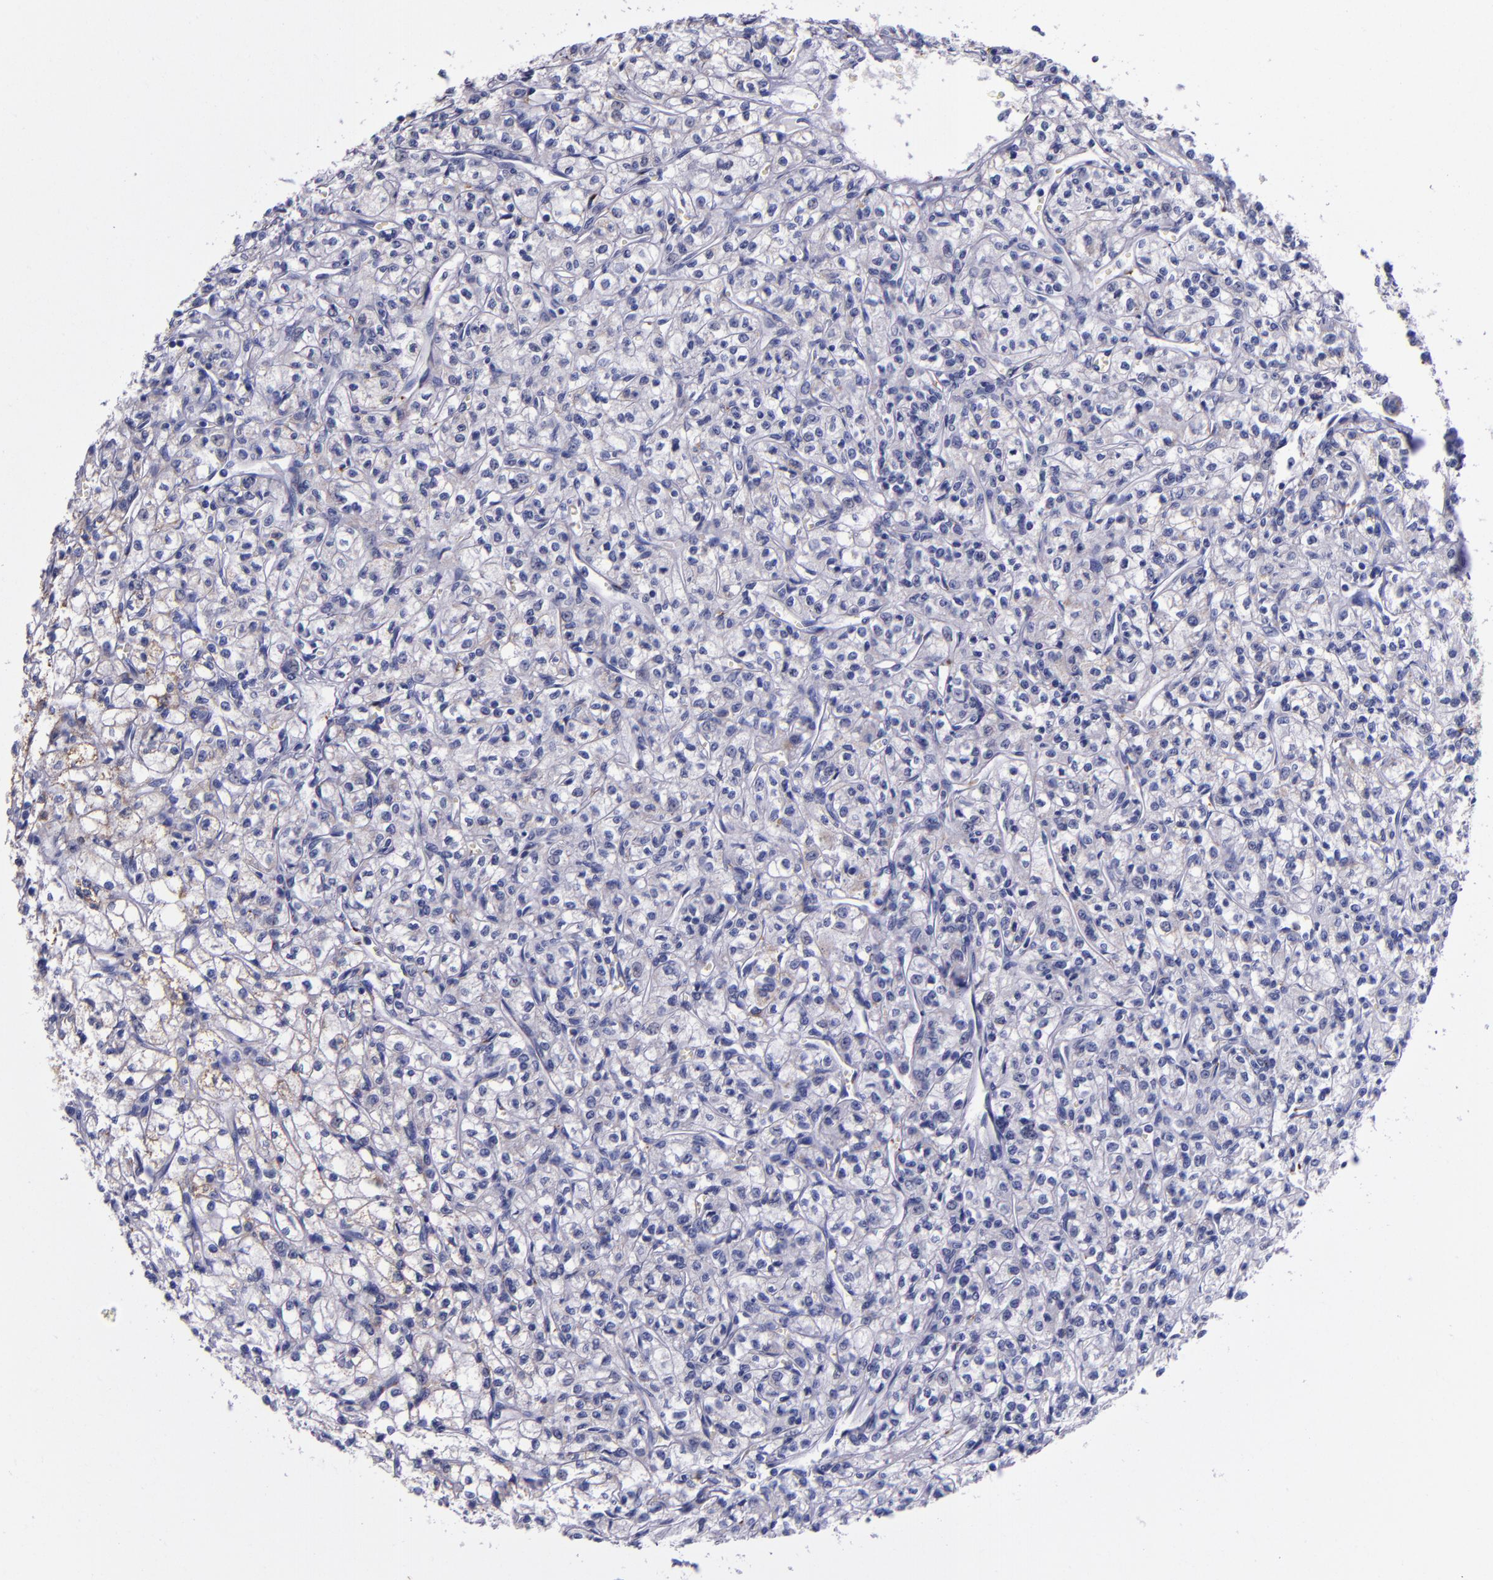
{"staining": {"intensity": "negative", "quantity": "none", "location": "none"}, "tissue": "renal cancer", "cell_type": "Tumor cells", "image_type": "cancer", "snomed": [{"axis": "morphology", "description": "Adenocarcinoma, NOS"}, {"axis": "topography", "description": "Kidney"}], "caption": "Tumor cells show no significant expression in renal adenocarcinoma.", "gene": "RAB41", "patient": {"sex": "male", "age": 61}}